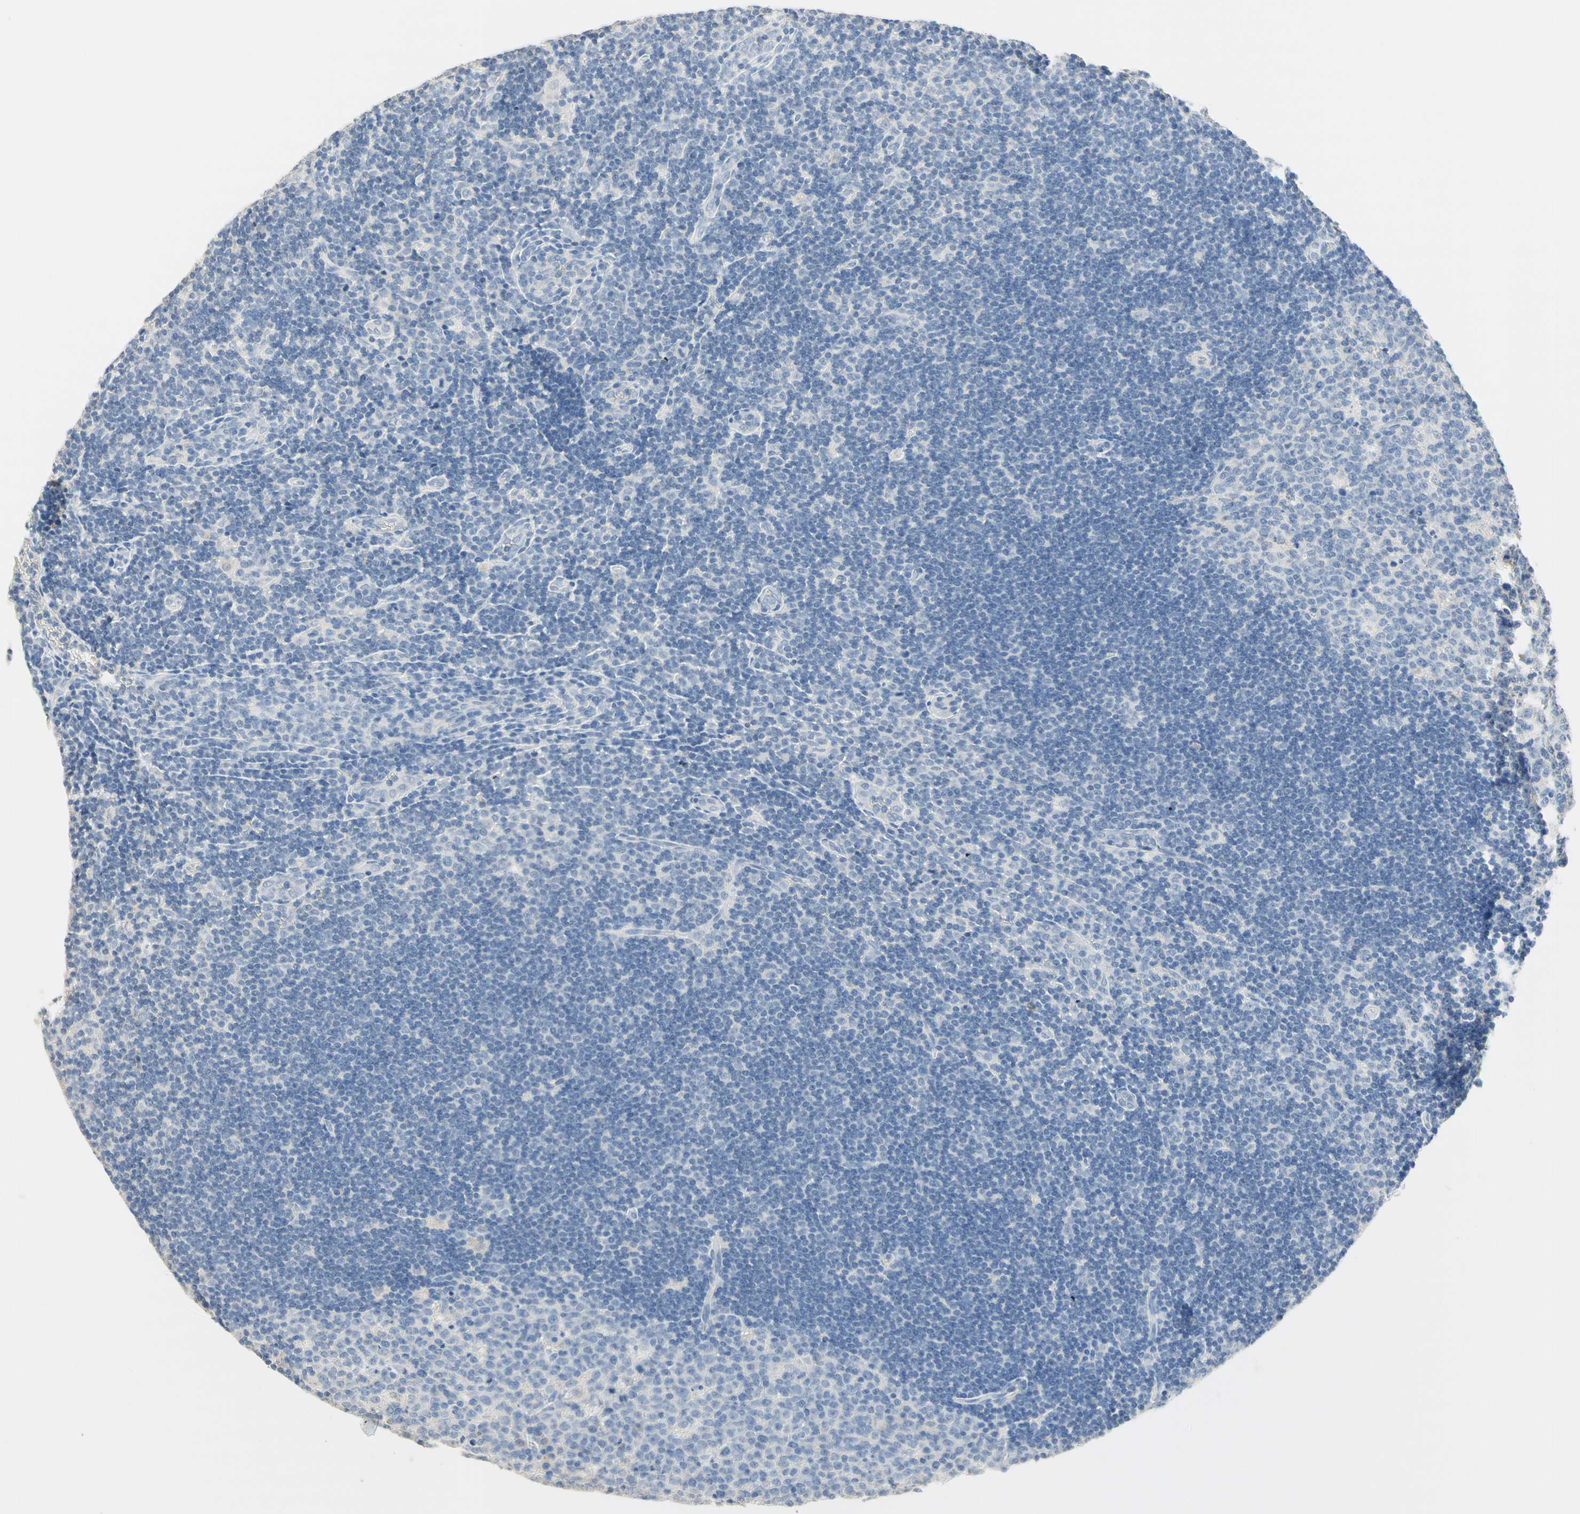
{"staining": {"intensity": "negative", "quantity": "none", "location": "none"}, "tissue": "lymph node", "cell_type": "Germinal center cells", "image_type": "normal", "snomed": [{"axis": "morphology", "description": "Normal tissue, NOS"}, {"axis": "topography", "description": "Lymph node"}, {"axis": "topography", "description": "Salivary gland"}], "caption": "Protein analysis of benign lymph node shows no significant expression in germinal center cells. (DAB IHC visualized using brightfield microscopy, high magnification).", "gene": "NECTIN4", "patient": {"sex": "male", "age": 8}}